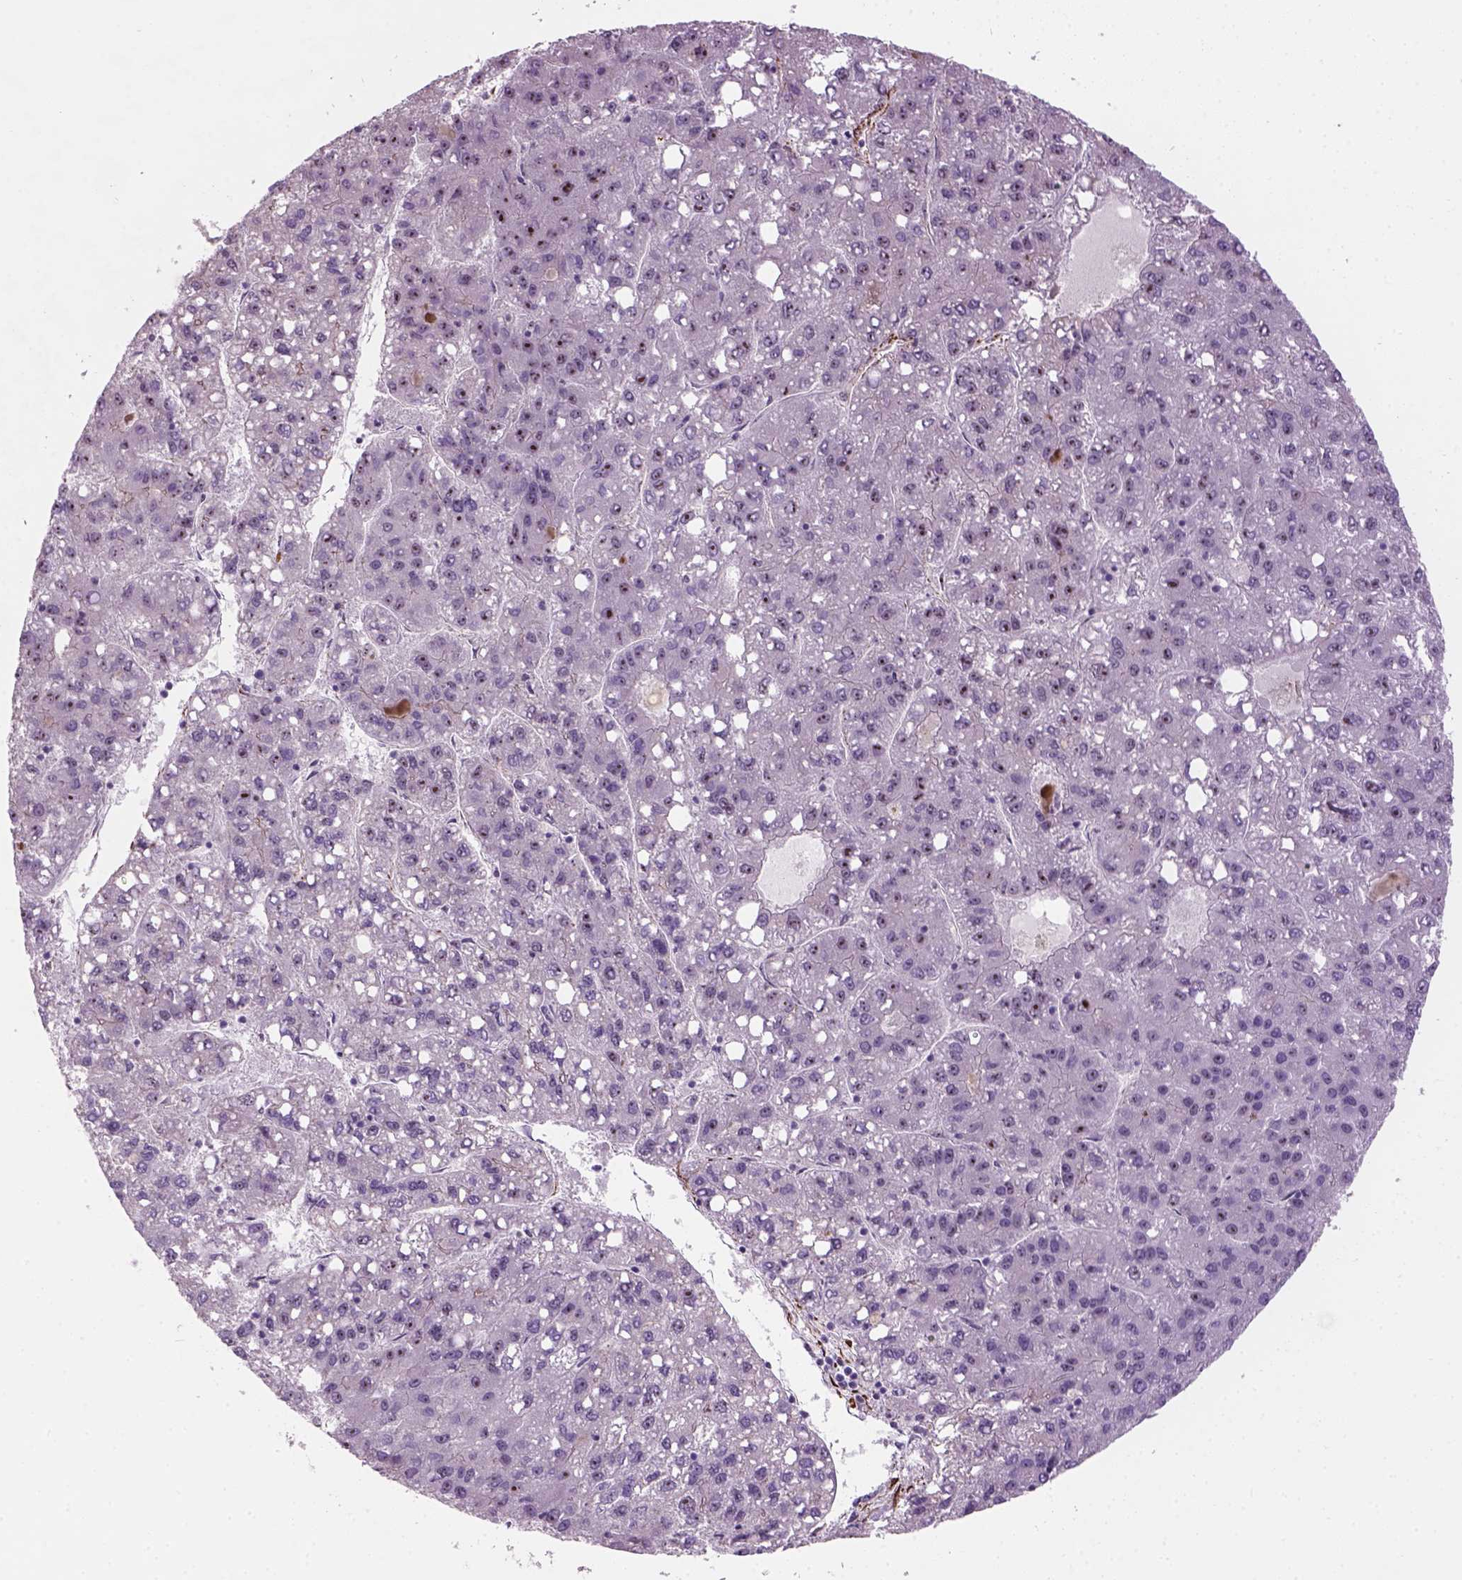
{"staining": {"intensity": "strong", "quantity": "25%-75%", "location": "nuclear"}, "tissue": "liver cancer", "cell_type": "Tumor cells", "image_type": "cancer", "snomed": [{"axis": "morphology", "description": "Carcinoma, Hepatocellular, NOS"}, {"axis": "topography", "description": "Liver"}], "caption": "About 25%-75% of tumor cells in liver cancer exhibit strong nuclear protein expression as visualized by brown immunohistochemical staining.", "gene": "RRS1", "patient": {"sex": "female", "age": 82}}